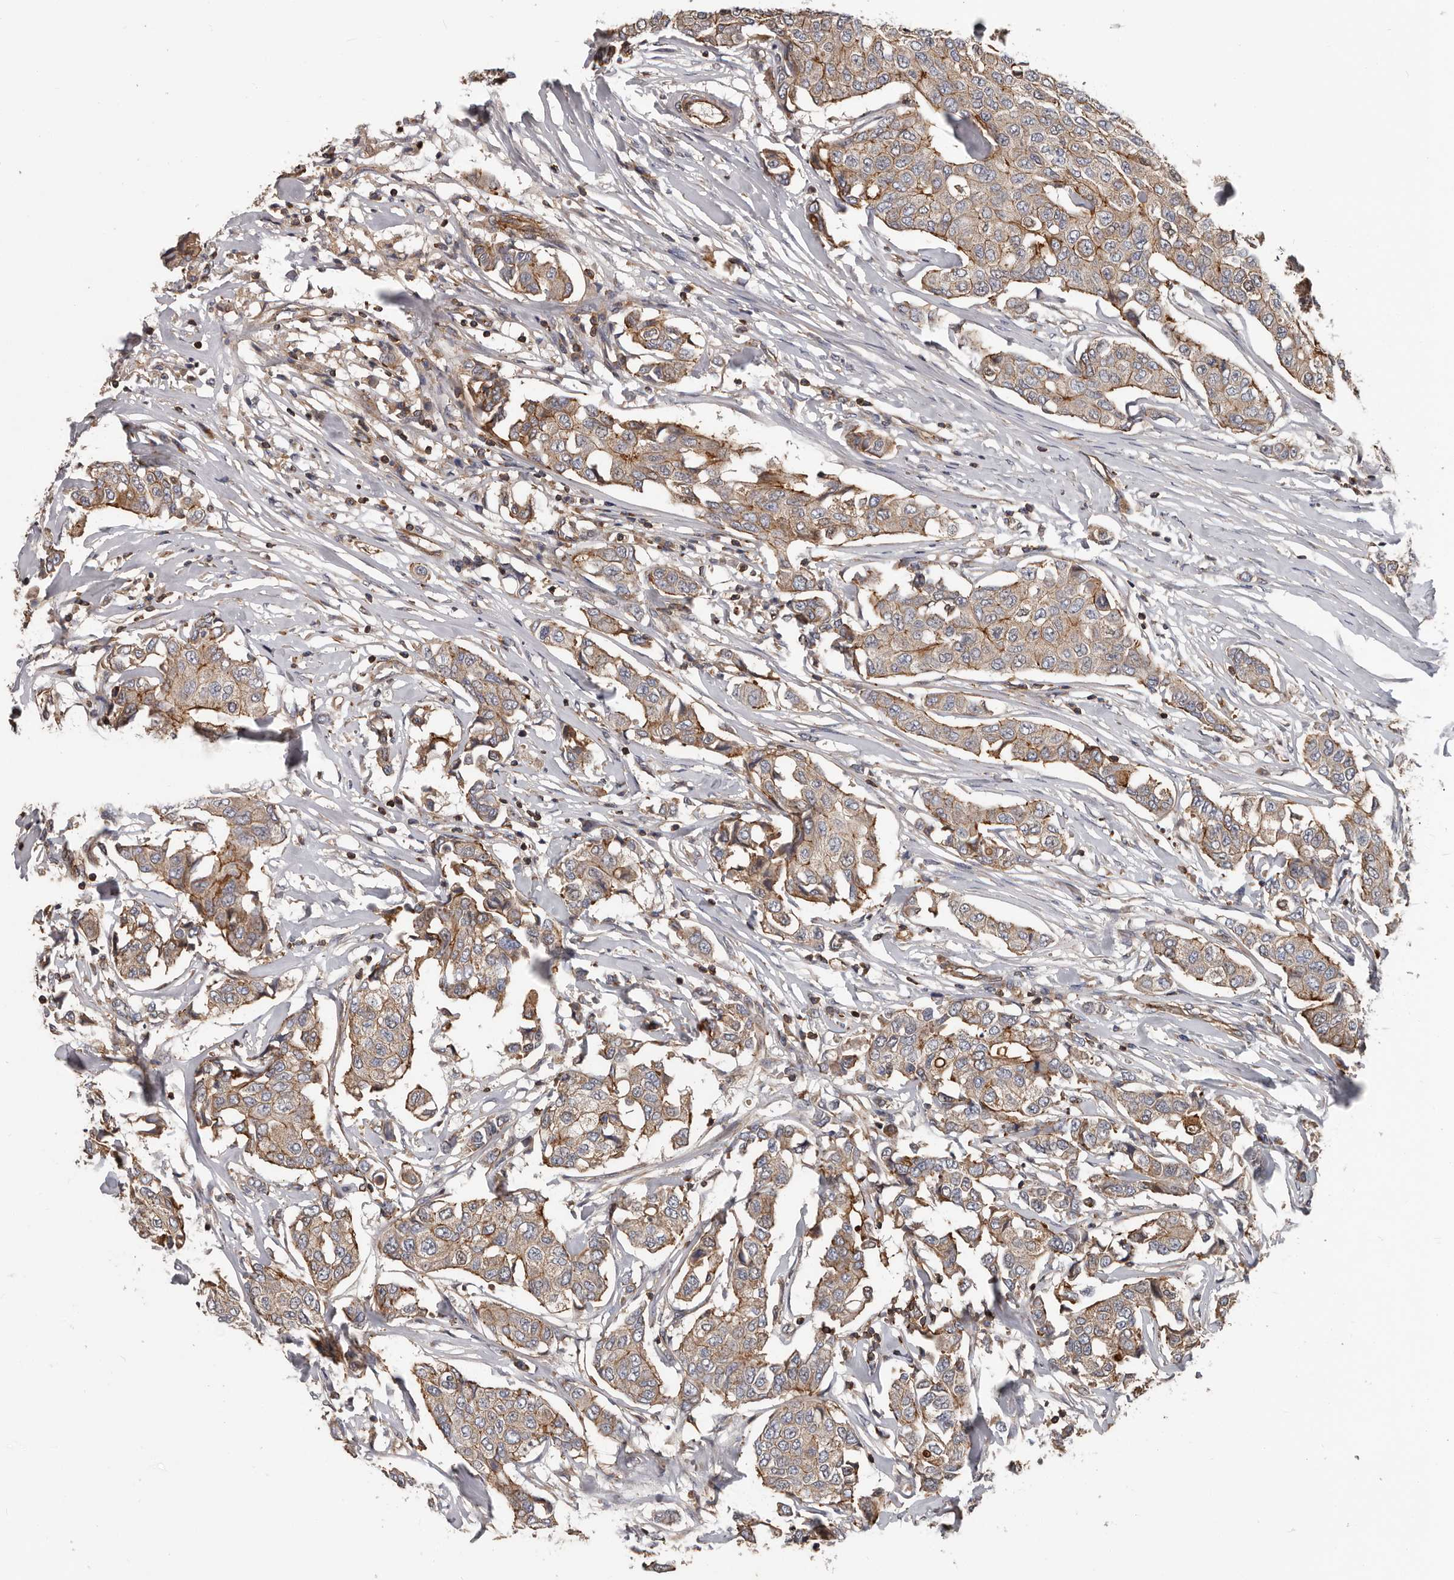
{"staining": {"intensity": "moderate", "quantity": ">75%", "location": "cytoplasmic/membranous"}, "tissue": "breast cancer", "cell_type": "Tumor cells", "image_type": "cancer", "snomed": [{"axis": "morphology", "description": "Duct carcinoma"}, {"axis": "topography", "description": "Breast"}], "caption": "This histopathology image demonstrates immunohistochemistry staining of human breast cancer (infiltrating ductal carcinoma), with medium moderate cytoplasmic/membranous expression in about >75% of tumor cells.", "gene": "PNRC2", "patient": {"sex": "female", "age": 80}}